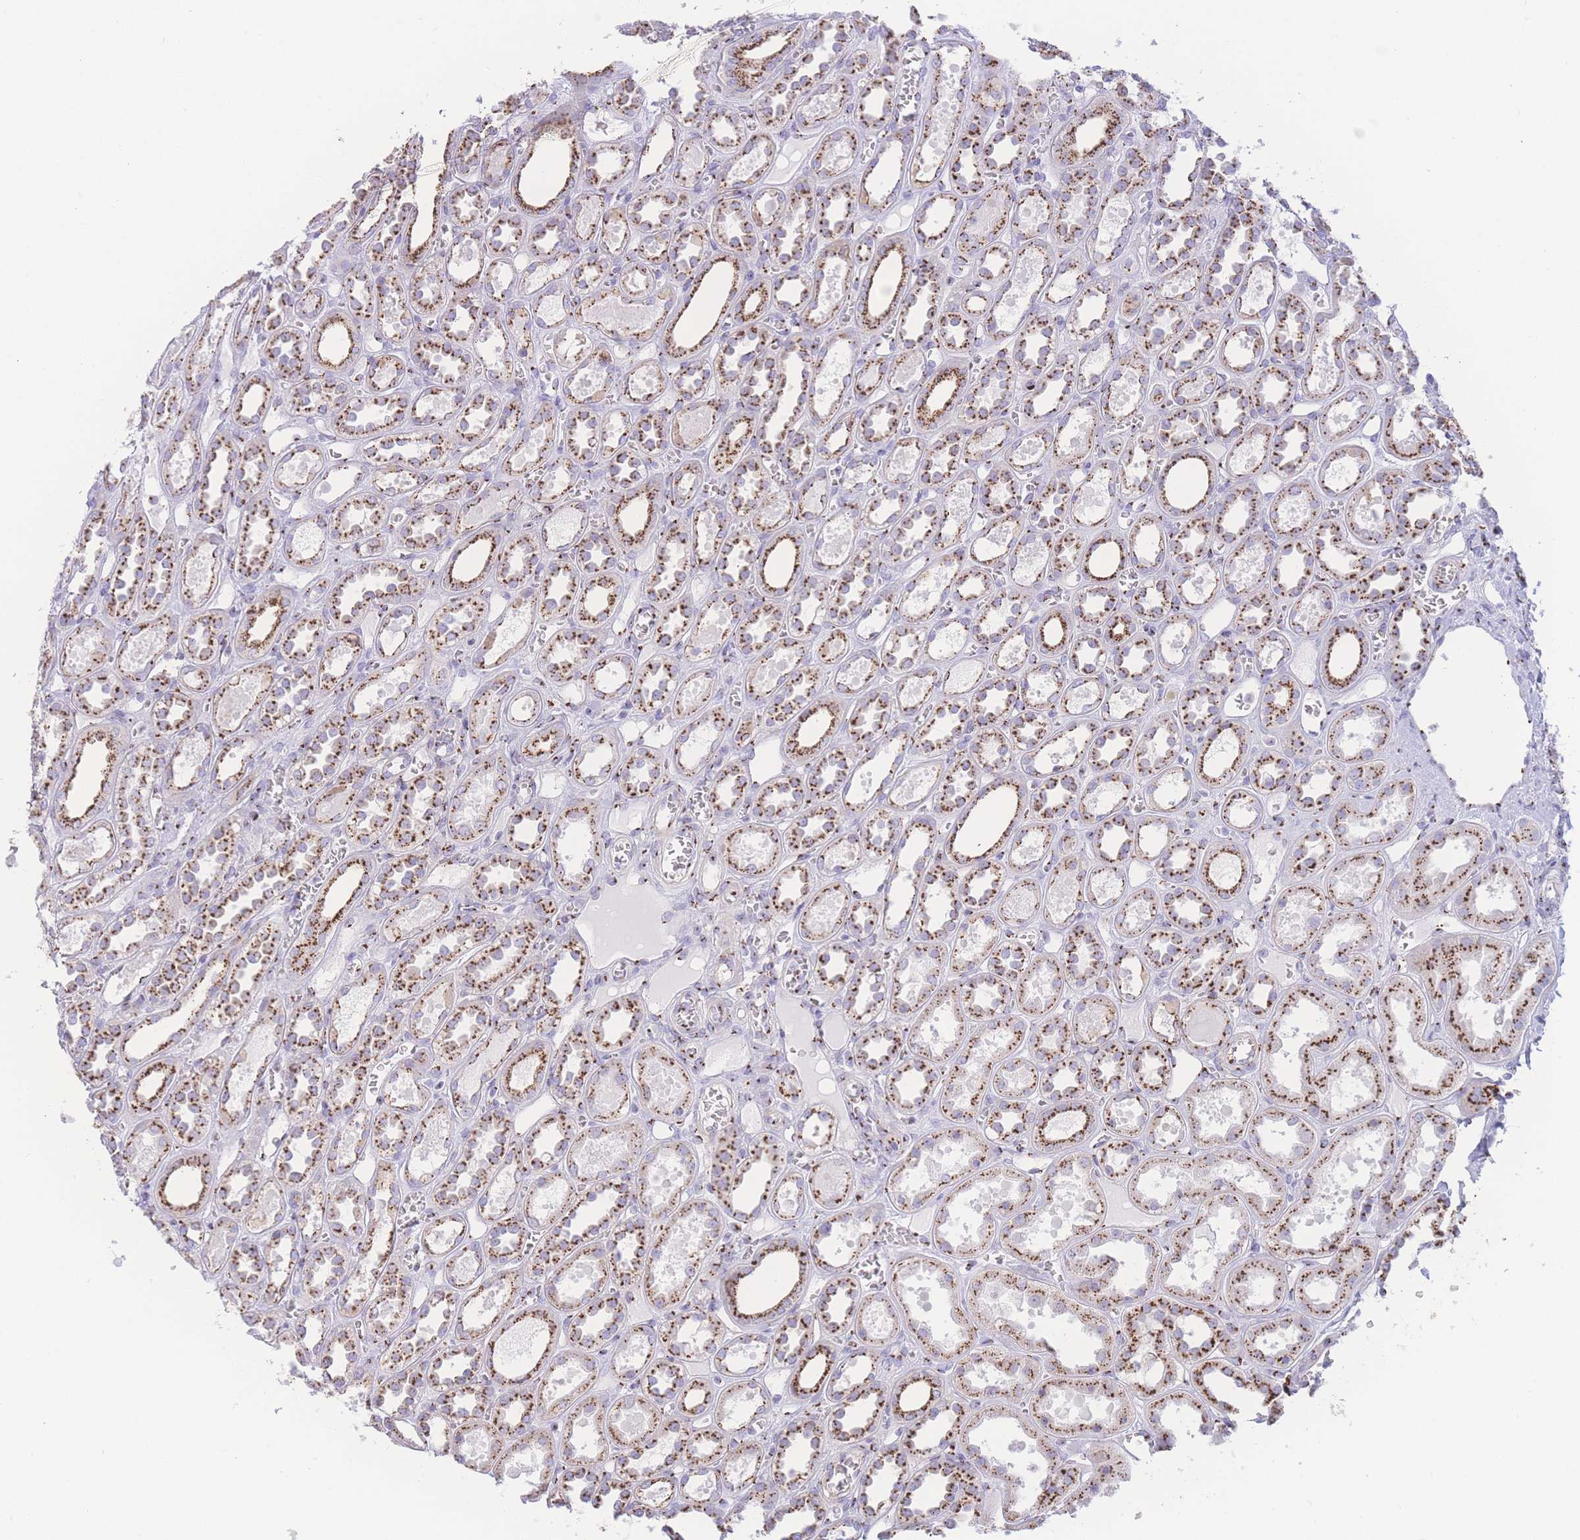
{"staining": {"intensity": "strong", "quantity": ">75%", "location": "cytoplasmic/membranous"}, "tissue": "kidney", "cell_type": "Cells in glomeruli", "image_type": "normal", "snomed": [{"axis": "morphology", "description": "Normal tissue, NOS"}, {"axis": "topography", "description": "Kidney"}], "caption": "IHC photomicrograph of benign human kidney stained for a protein (brown), which exhibits high levels of strong cytoplasmic/membranous staining in about >75% of cells in glomeruli.", "gene": "GOLM2", "patient": {"sex": "female", "age": 41}}